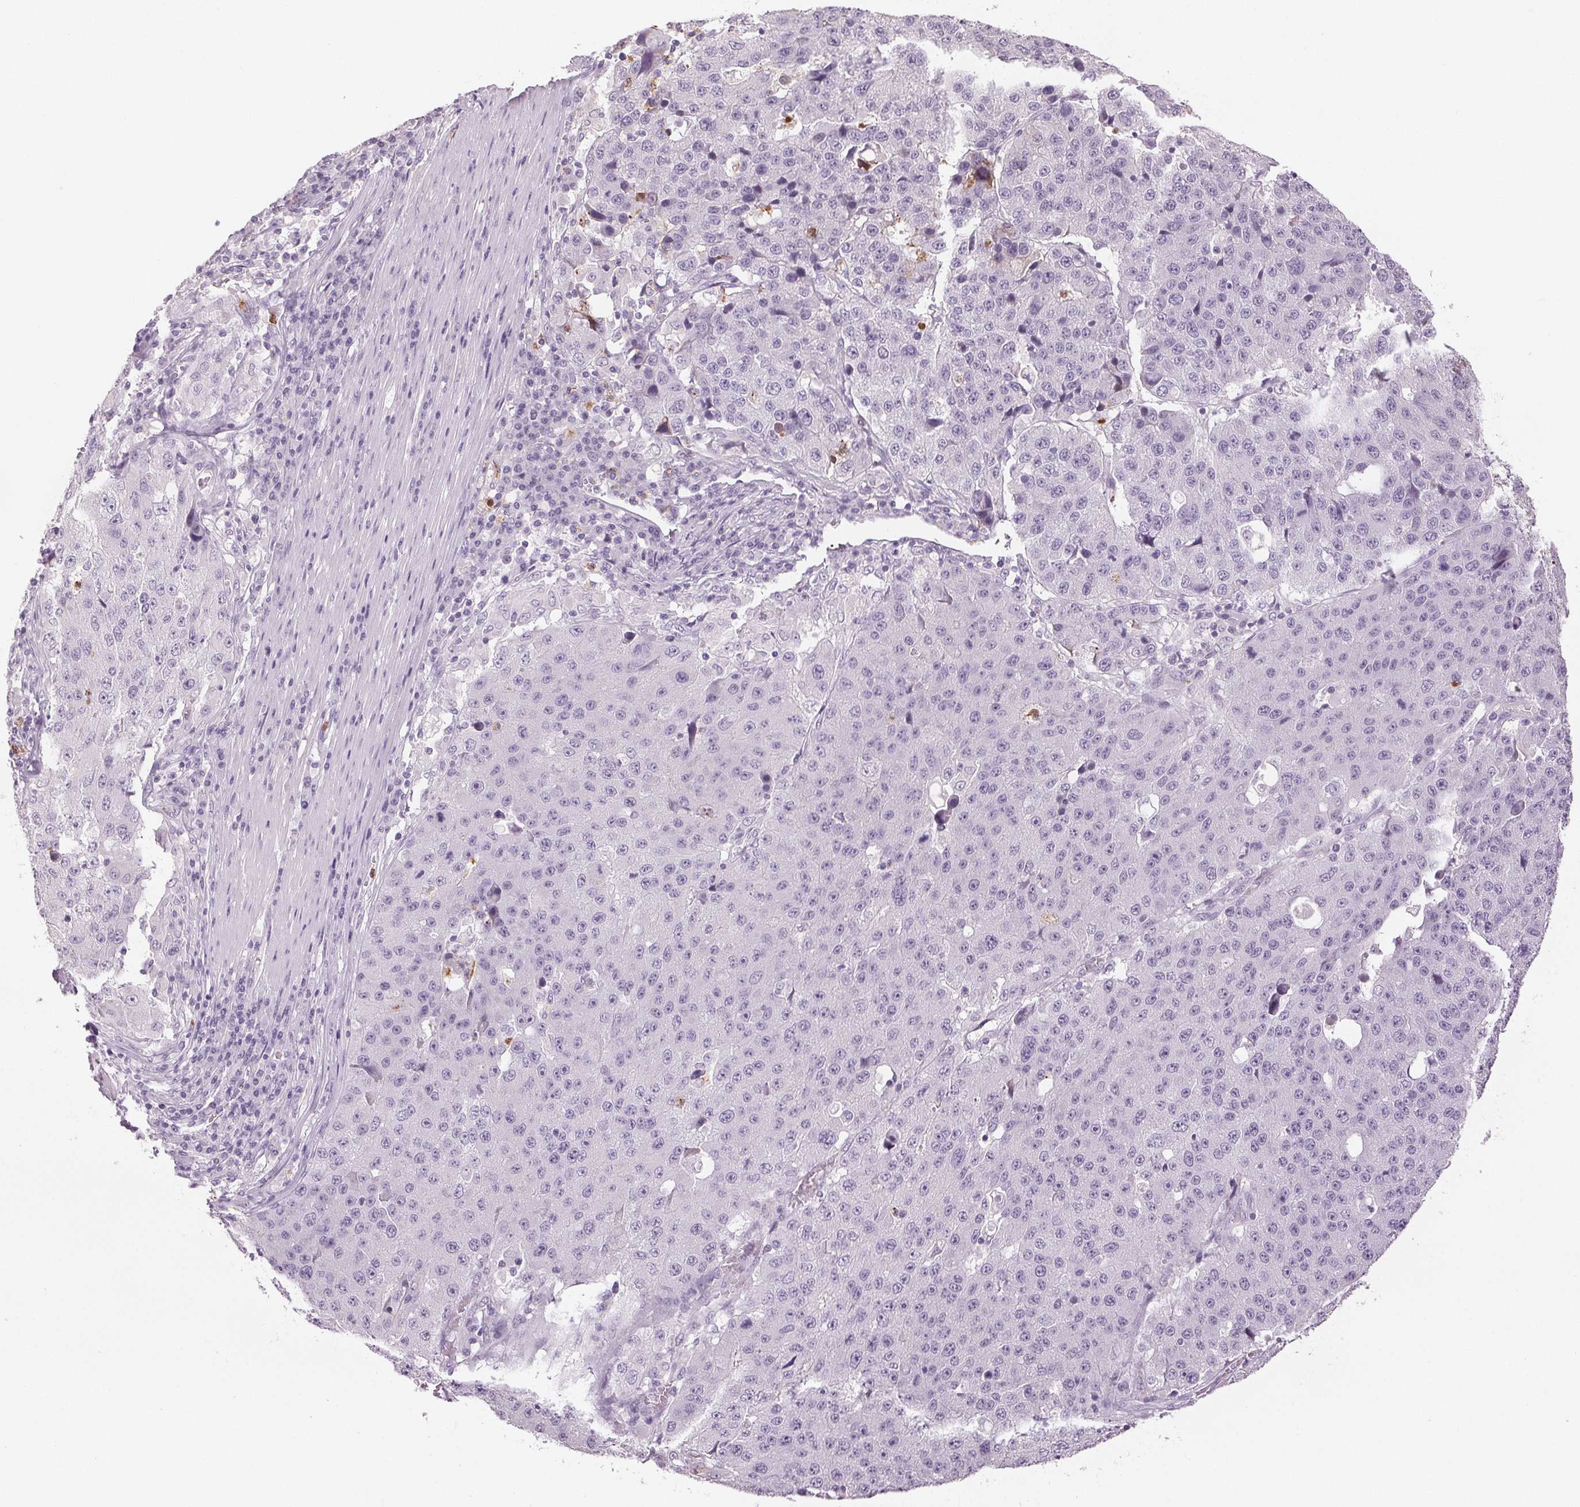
{"staining": {"intensity": "negative", "quantity": "none", "location": "none"}, "tissue": "stomach cancer", "cell_type": "Tumor cells", "image_type": "cancer", "snomed": [{"axis": "morphology", "description": "Adenocarcinoma, NOS"}, {"axis": "topography", "description": "Stomach"}], "caption": "The immunohistochemistry photomicrograph has no significant positivity in tumor cells of stomach cancer tissue.", "gene": "LTF", "patient": {"sex": "male", "age": 71}}